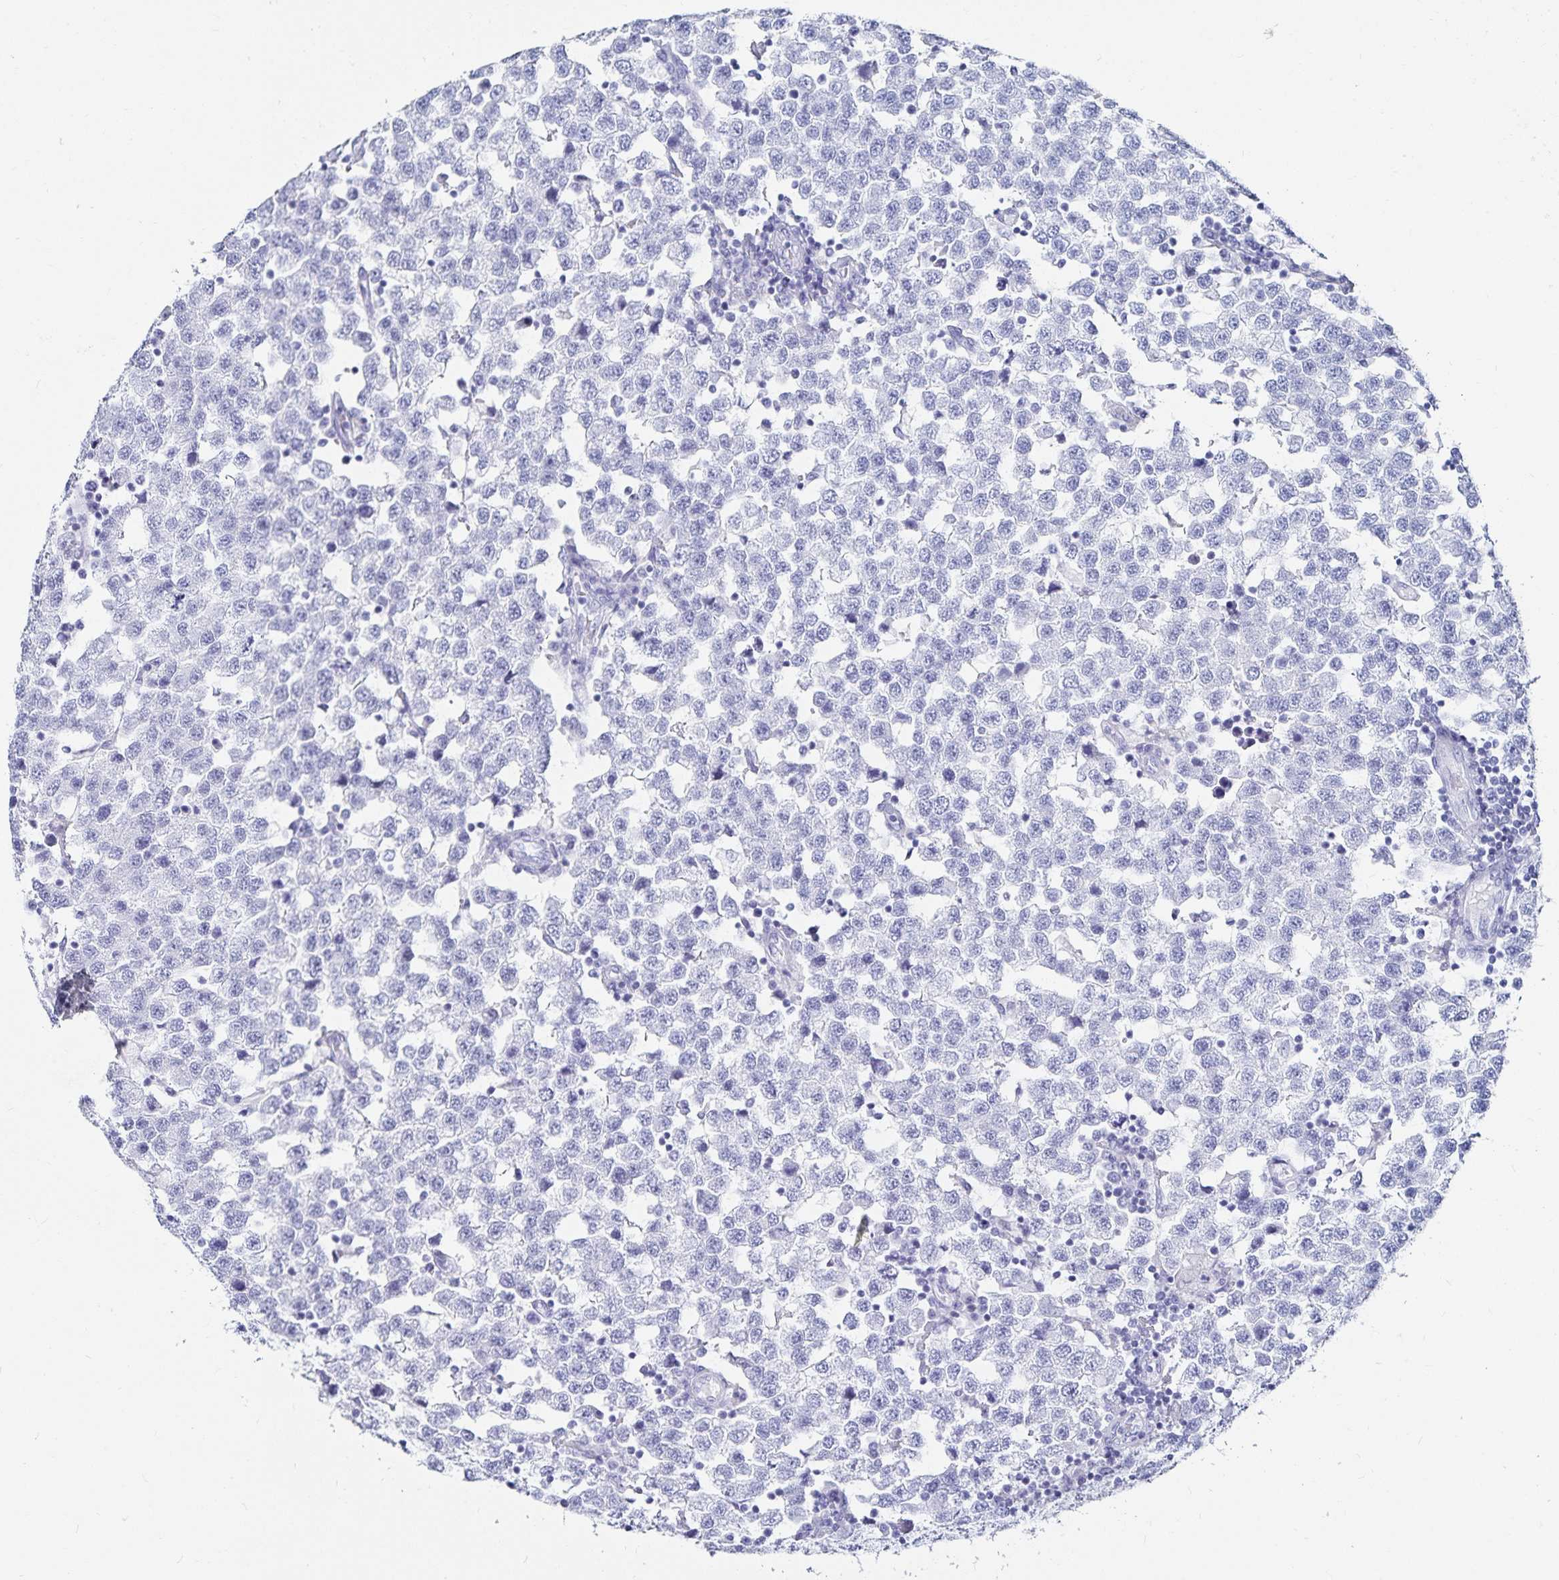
{"staining": {"intensity": "negative", "quantity": "none", "location": "none"}, "tissue": "testis cancer", "cell_type": "Tumor cells", "image_type": "cancer", "snomed": [{"axis": "morphology", "description": "Seminoma, NOS"}, {"axis": "topography", "description": "Testis"}], "caption": "High magnification brightfield microscopy of testis cancer stained with DAB (3,3'-diaminobenzidine) (brown) and counterstained with hematoxylin (blue): tumor cells show no significant expression. (DAB immunohistochemistry, high magnification).", "gene": "TNIP1", "patient": {"sex": "male", "age": 34}}